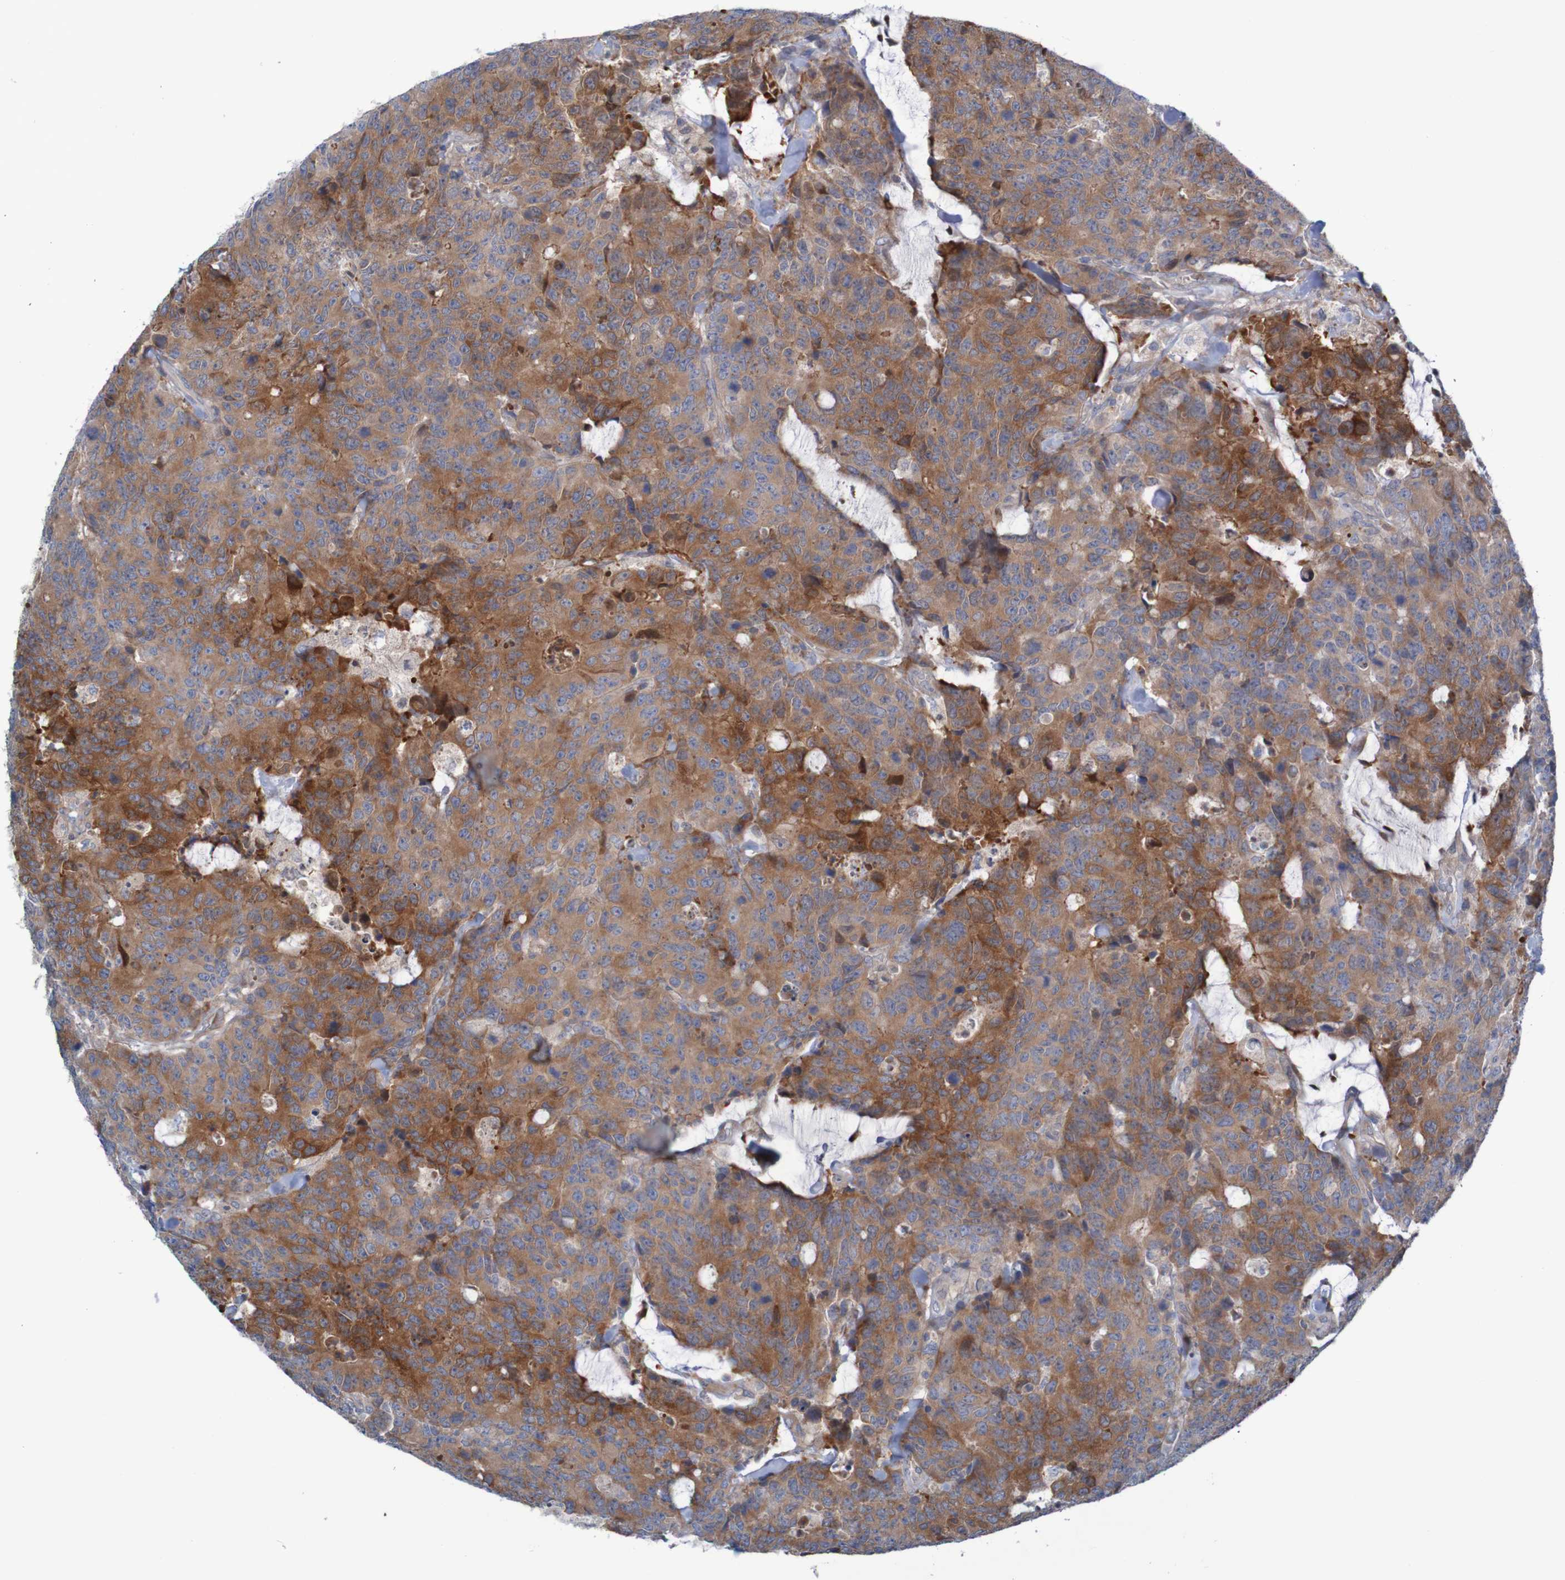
{"staining": {"intensity": "strong", "quantity": "25%-75%", "location": "cytoplasmic/membranous"}, "tissue": "colorectal cancer", "cell_type": "Tumor cells", "image_type": "cancer", "snomed": [{"axis": "morphology", "description": "Adenocarcinoma, NOS"}, {"axis": "topography", "description": "Colon"}], "caption": "Protein analysis of adenocarcinoma (colorectal) tissue exhibits strong cytoplasmic/membranous staining in about 25%-75% of tumor cells. The staining was performed using DAB to visualize the protein expression in brown, while the nuclei were stained in blue with hematoxylin (Magnification: 20x).", "gene": "ANGPT4", "patient": {"sex": "female", "age": 86}}